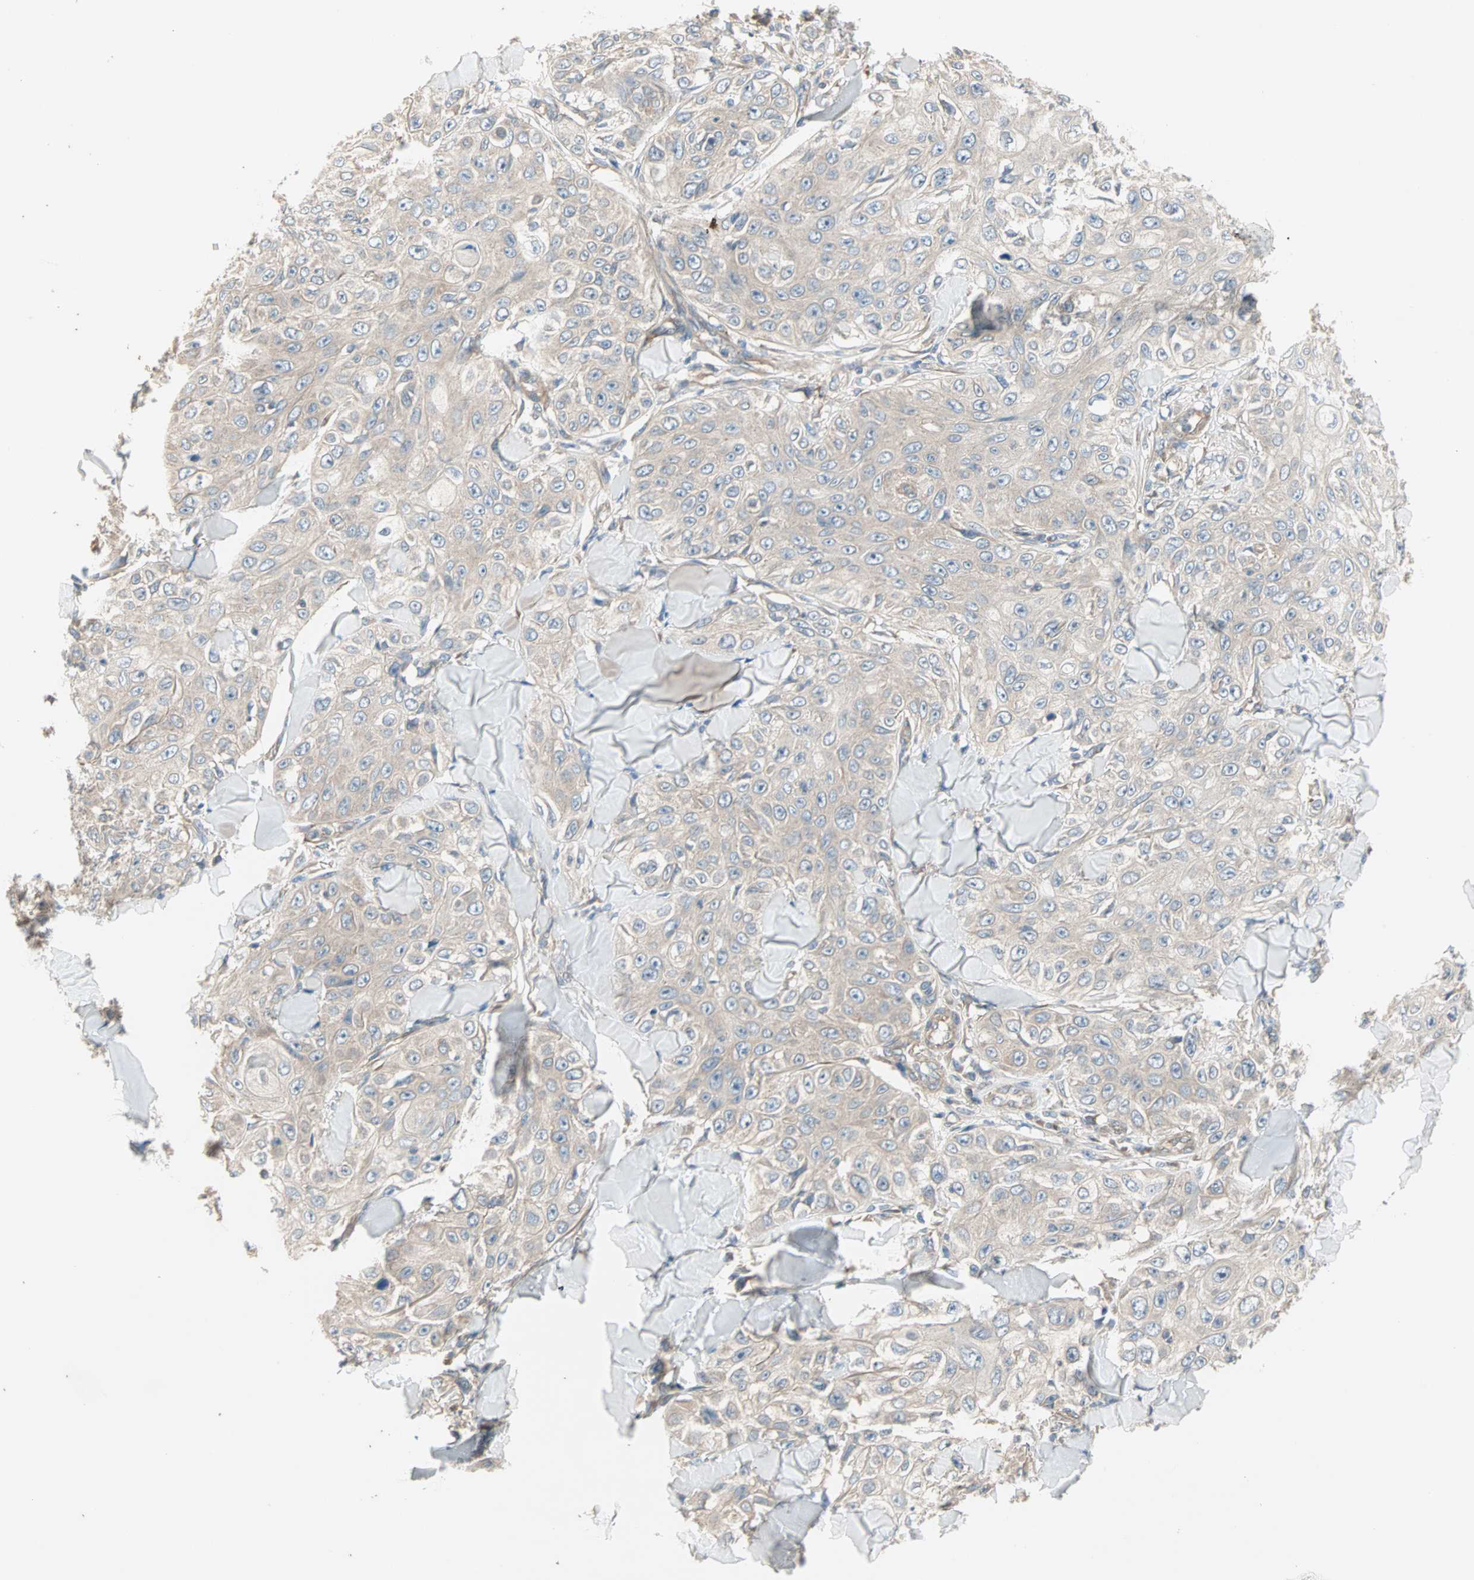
{"staining": {"intensity": "weak", "quantity": ">75%", "location": "cytoplasmic/membranous"}, "tissue": "skin cancer", "cell_type": "Tumor cells", "image_type": "cancer", "snomed": [{"axis": "morphology", "description": "Squamous cell carcinoma, NOS"}, {"axis": "topography", "description": "Skin"}], "caption": "Weak cytoplasmic/membranous expression is seen in approximately >75% of tumor cells in squamous cell carcinoma (skin).", "gene": "PDE8A", "patient": {"sex": "male", "age": 86}}